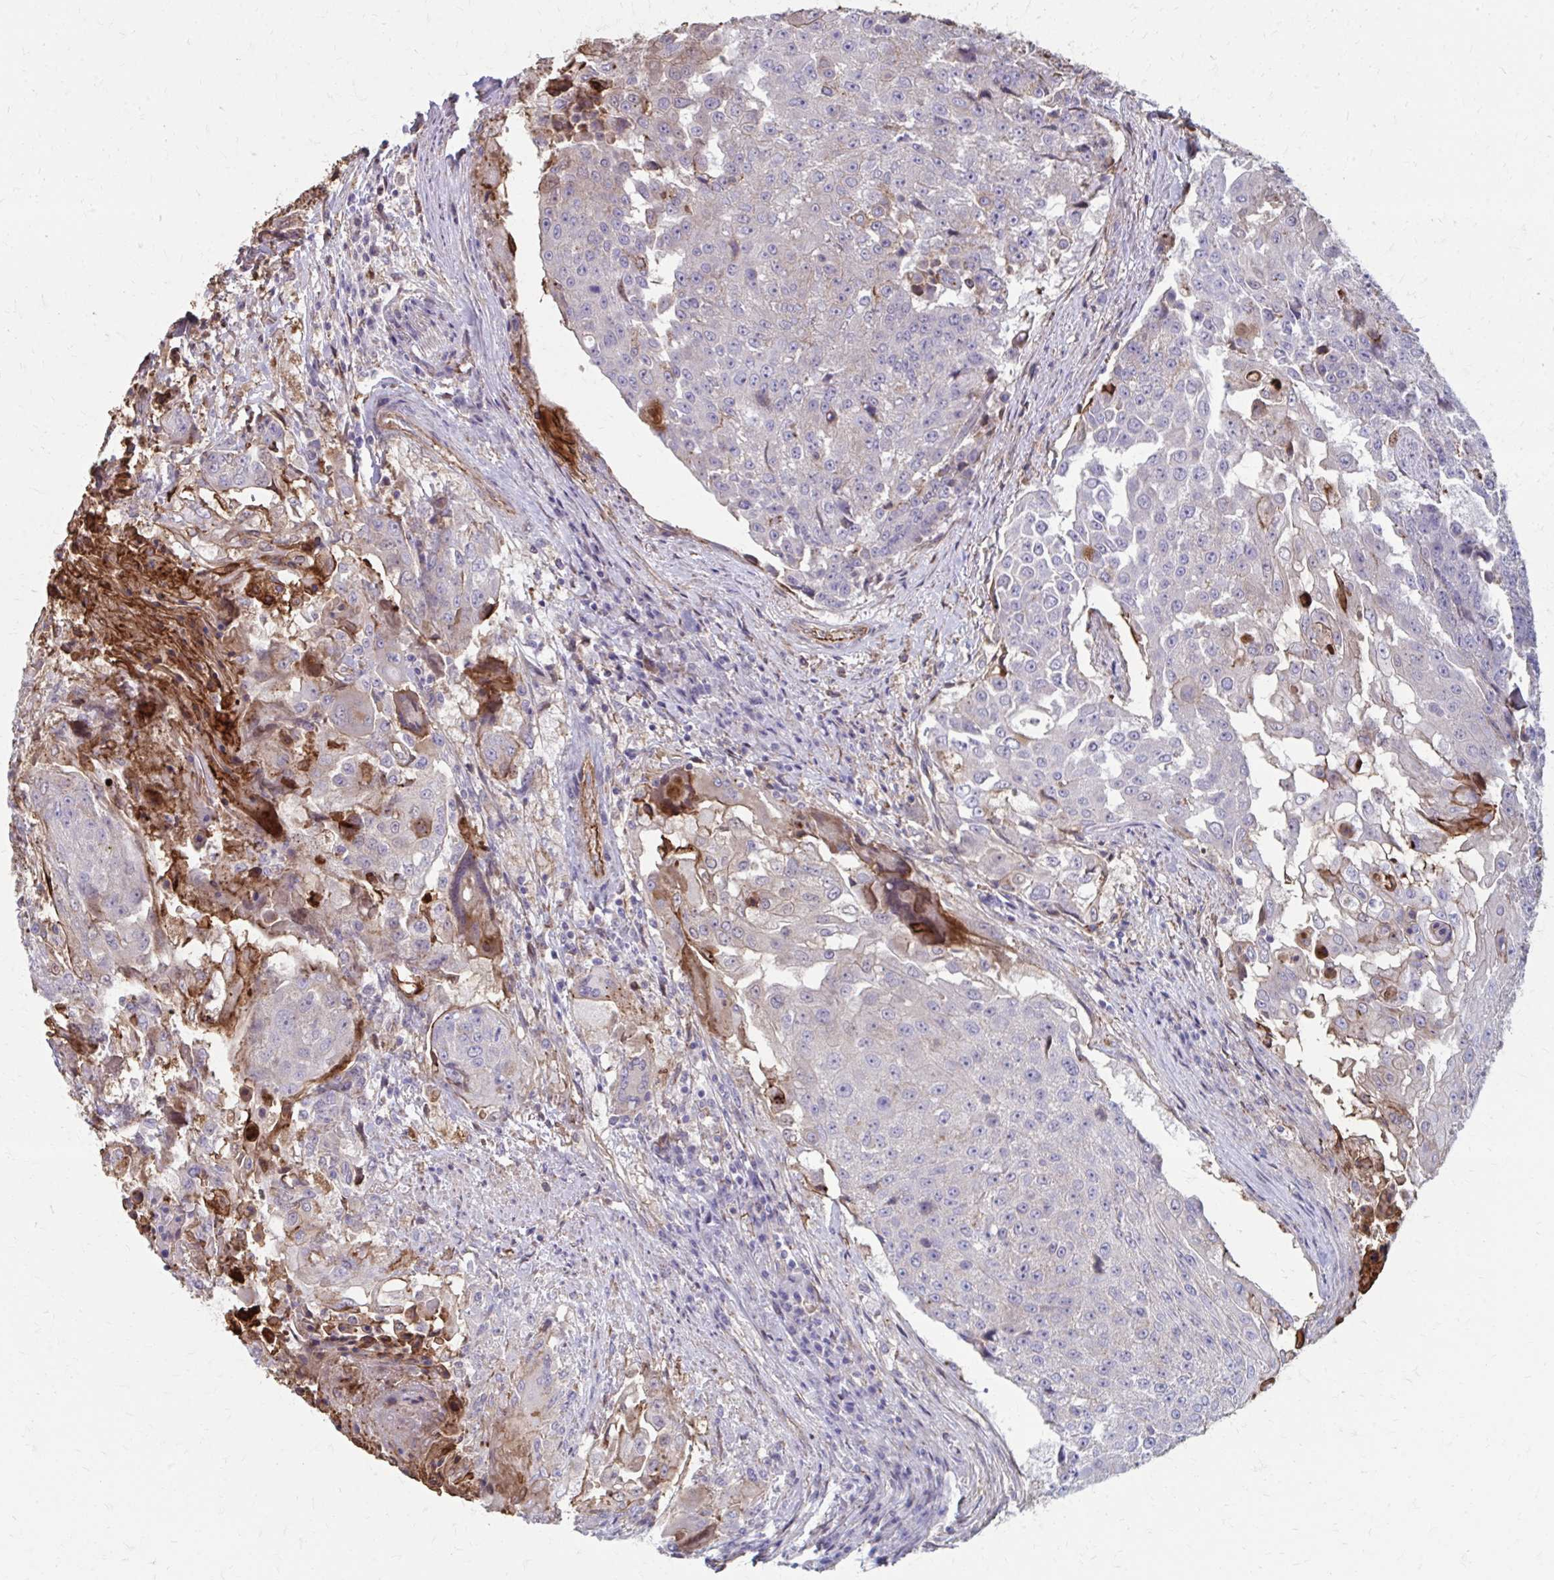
{"staining": {"intensity": "negative", "quantity": "none", "location": "none"}, "tissue": "urothelial cancer", "cell_type": "Tumor cells", "image_type": "cancer", "snomed": [{"axis": "morphology", "description": "Urothelial carcinoma, High grade"}, {"axis": "topography", "description": "Urinary bladder"}], "caption": "This is an immunohistochemistry image of human urothelial cancer. There is no expression in tumor cells.", "gene": "MMP14", "patient": {"sex": "female", "age": 63}}